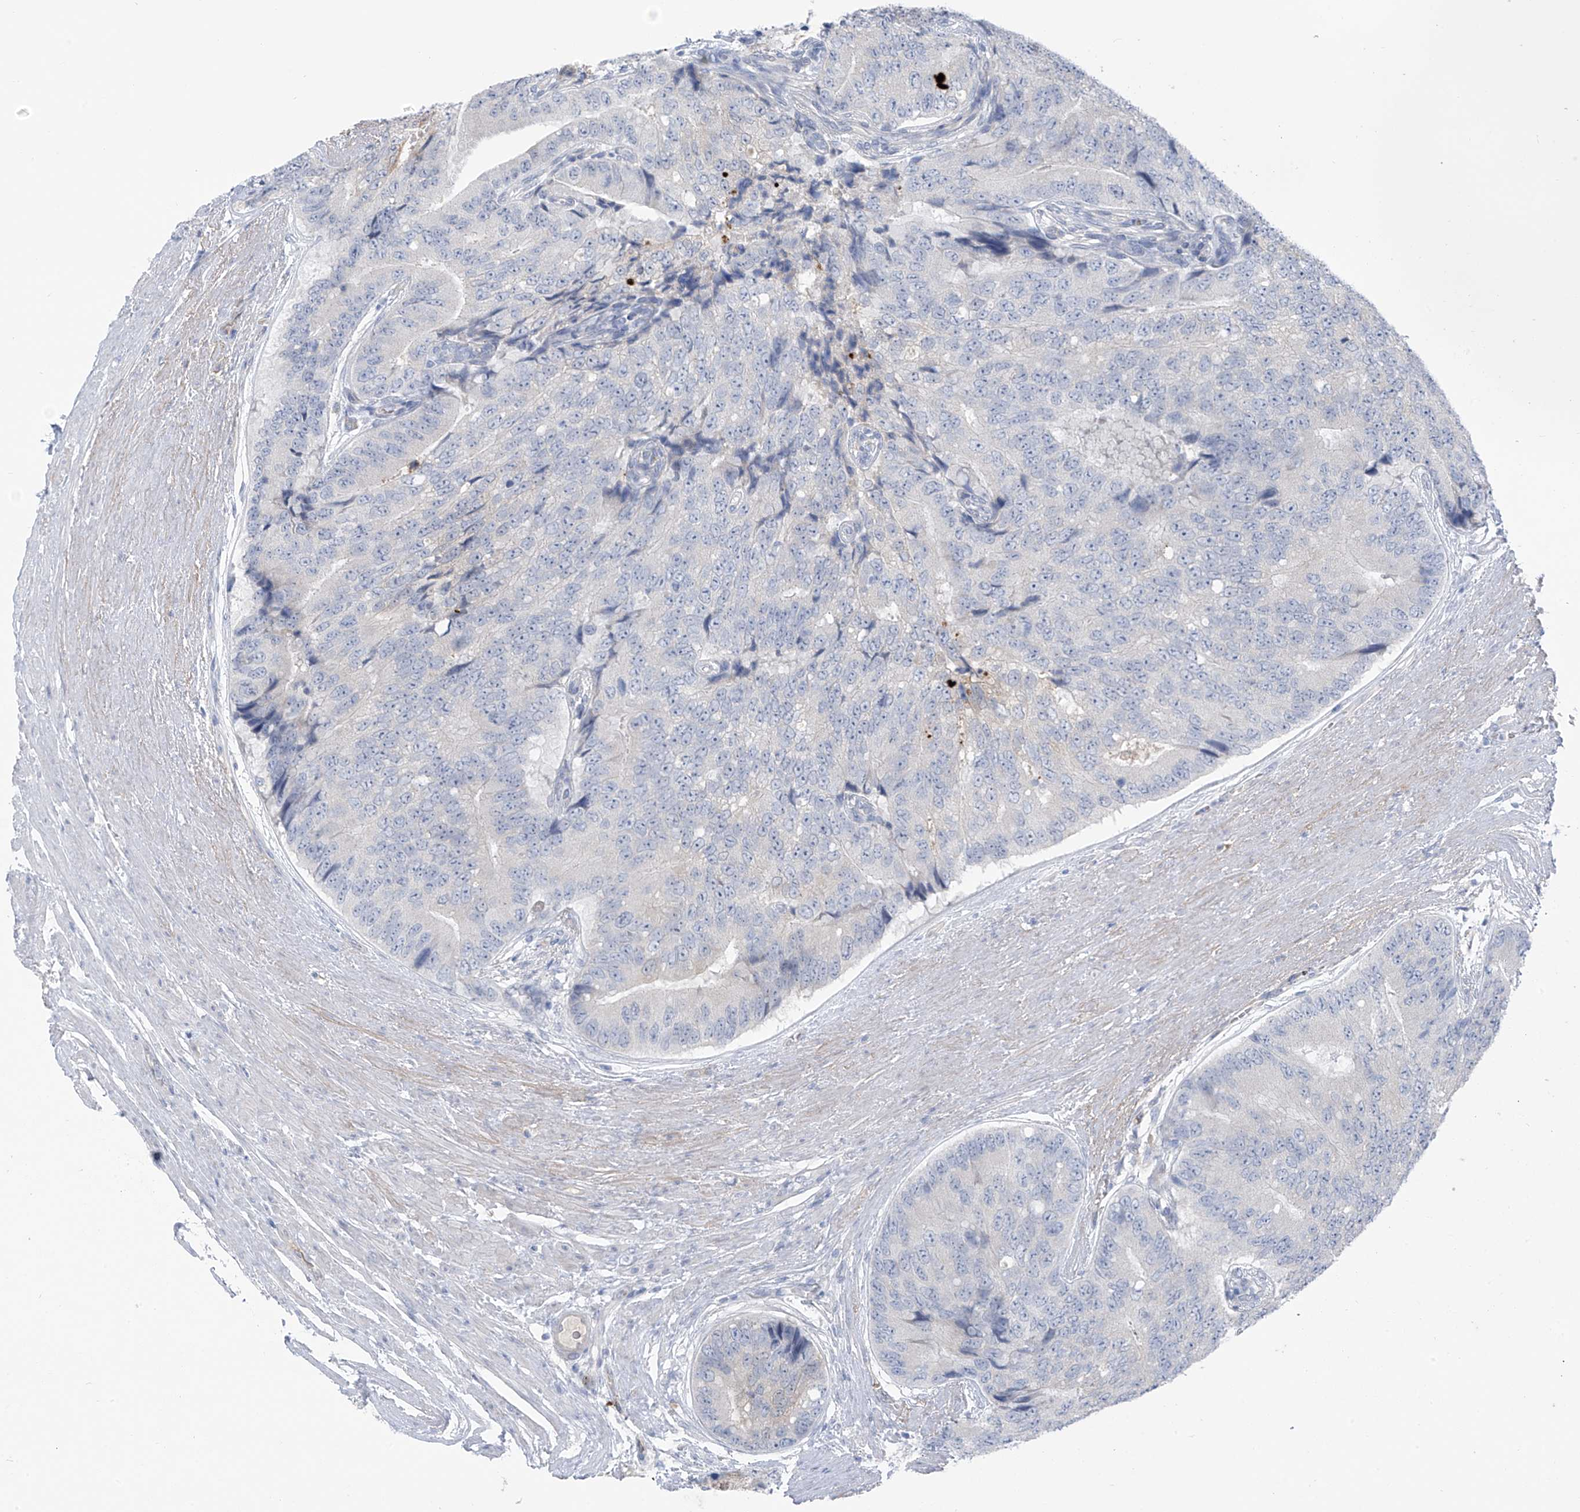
{"staining": {"intensity": "negative", "quantity": "none", "location": "none"}, "tissue": "prostate cancer", "cell_type": "Tumor cells", "image_type": "cancer", "snomed": [{"axis": "morphology", "description": "Adenocarcinoma, High grade"}, {"axis": "topography", "description": "Prostate"}], "caption": "An immunohistochemistry micrograph of prostate cancer (high-grade adenocarcinoma) is shown. There is no staining in tumor cells of prostate cancer (high-grade adenocarcinoma).", "gene": "ZNF793", "patient": {"sex": "male", "age": 70}}